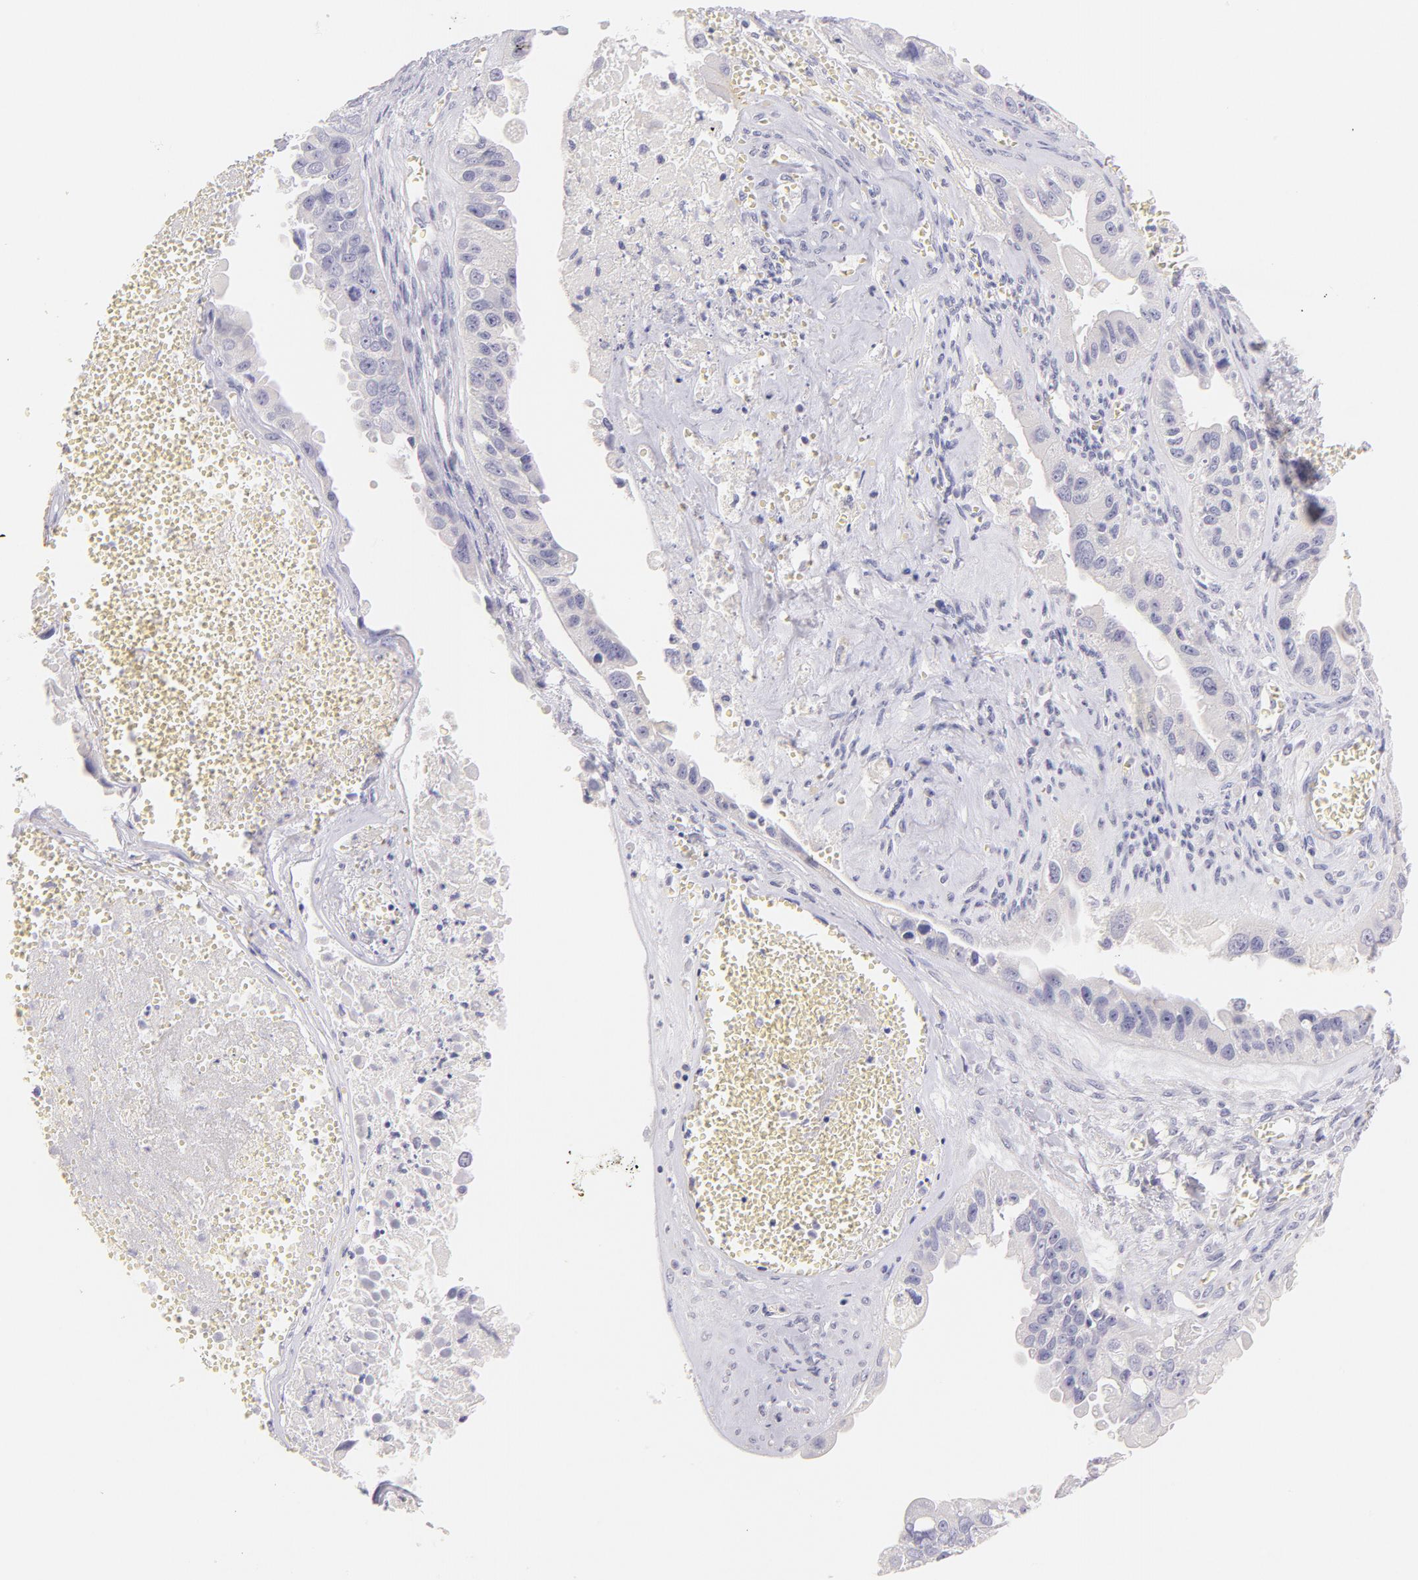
{"staining": {"intensity": "negative", "quantity": "none", "location": "none"}, "tissue": "ovarian cancer", "cell_type": "Tumor cells", "image_type": "cancer", "snomed": [{"axis": "morphology", "description": "Carcinoma, endometroid"}, {"axis": "topography", "description": "Ovary"}], "caption": "The immunohistochemistry (IHC) histopathology image has no significant expression in tumor cells of ovarian cancer tissue.", "gene": "CD44", "patient": {"sex": "female", "age": 85}}